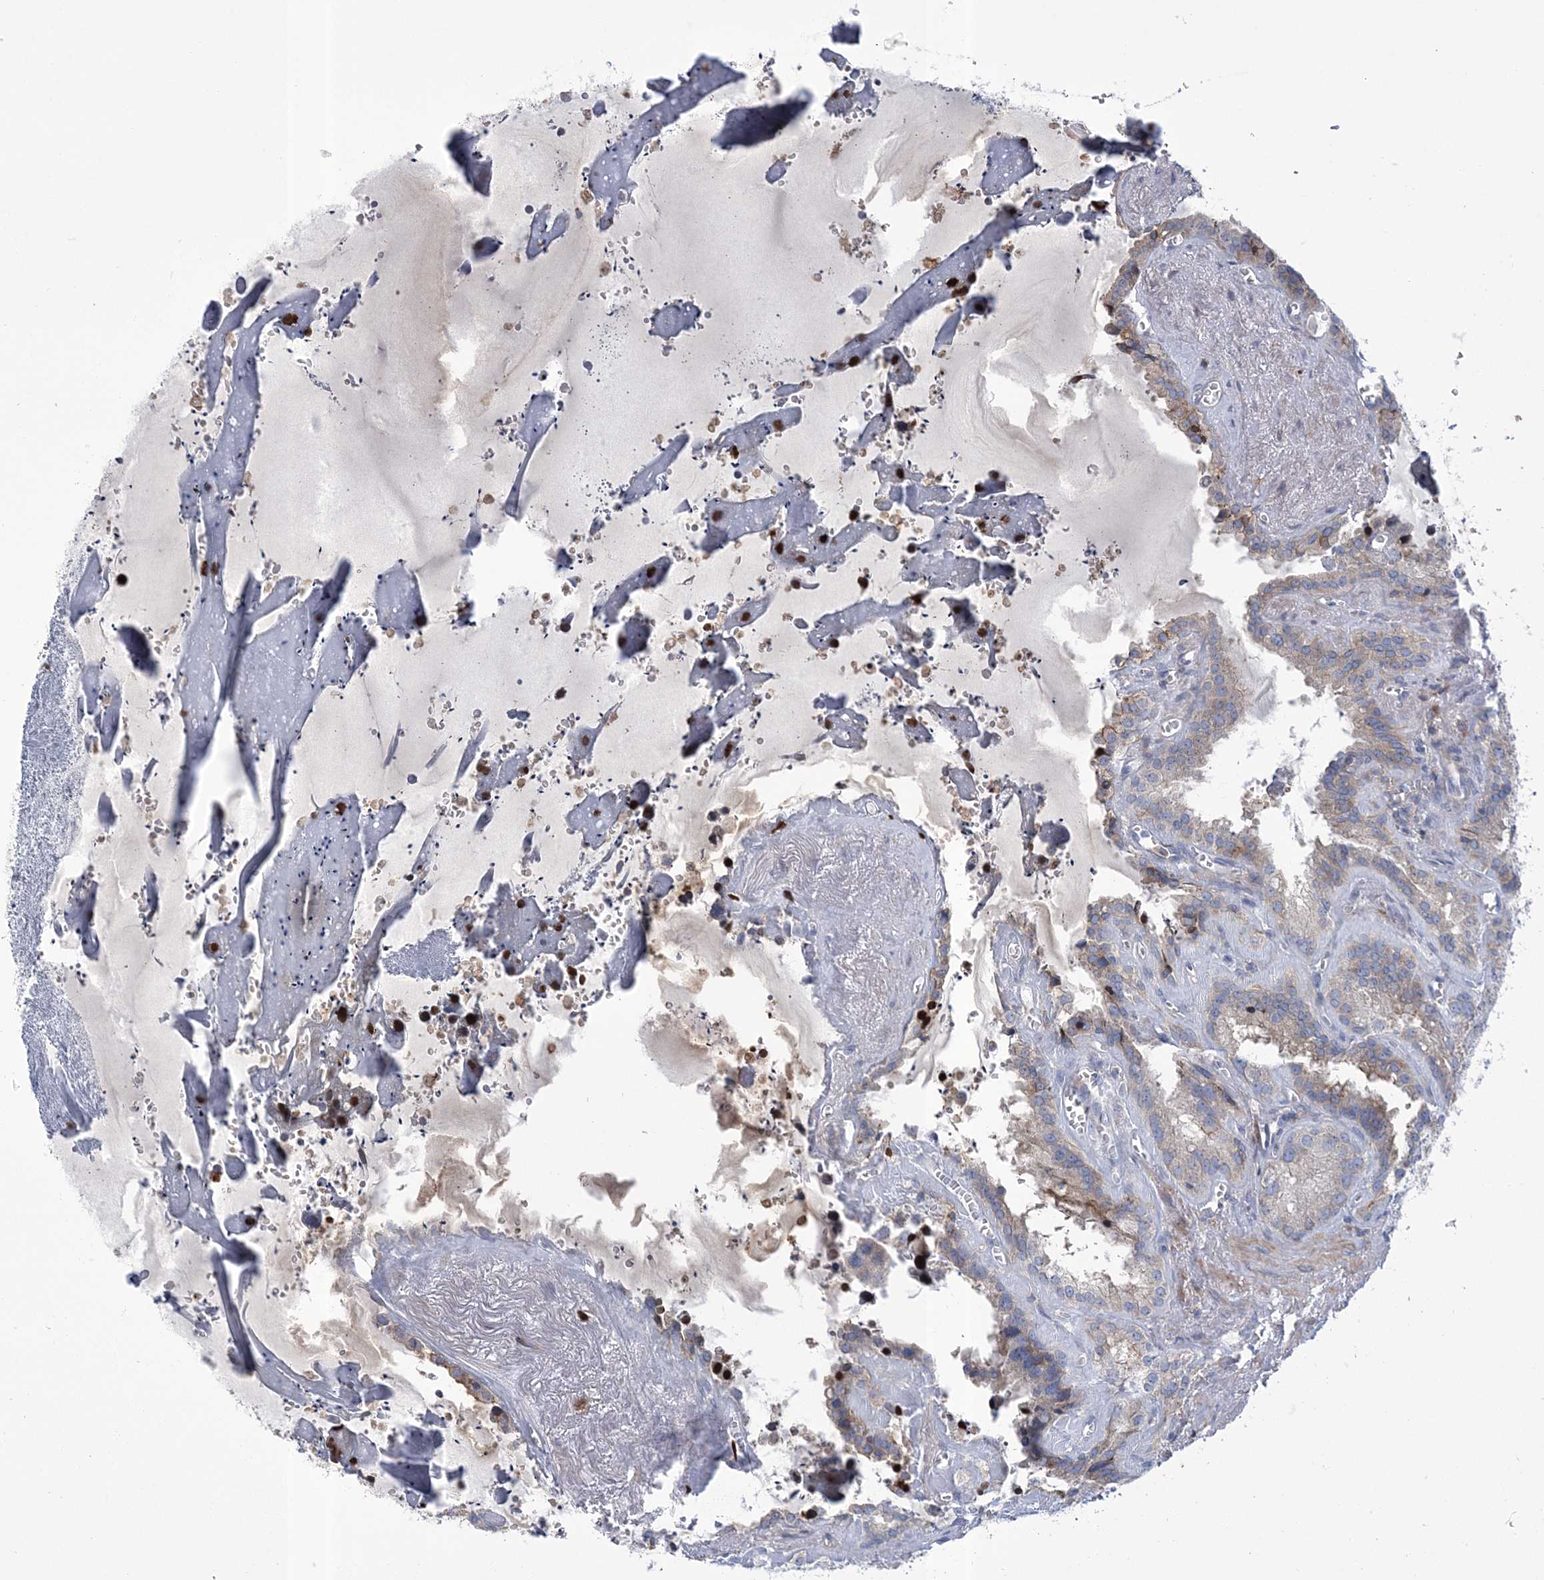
{"staining": {"intensity": "moderate", "quantity": "25%-75%", "location": "cytoplasmic/membranous"}, "tissue": "seminal vesicle", "cell_type": "Glandular cells", "image_type": "normal", "snomed": [{"axis": "morphology", "description": "Normal tissue, NOS"}, {"axis": "topography", "description": "Prostate"}, {"axis": "topography", "description": "Seminal veicle"}], "caption": "Immunohistochemistry photomicrograph of normal seminal vesicle stained for a protein (brown), which exhibits medium levels of moderate cytoplasmic/membranous positivity in approximately 25%-75% of glandular cells.", "gene": "ARSJ", "patient": {"sex": "male", "age": 59}}